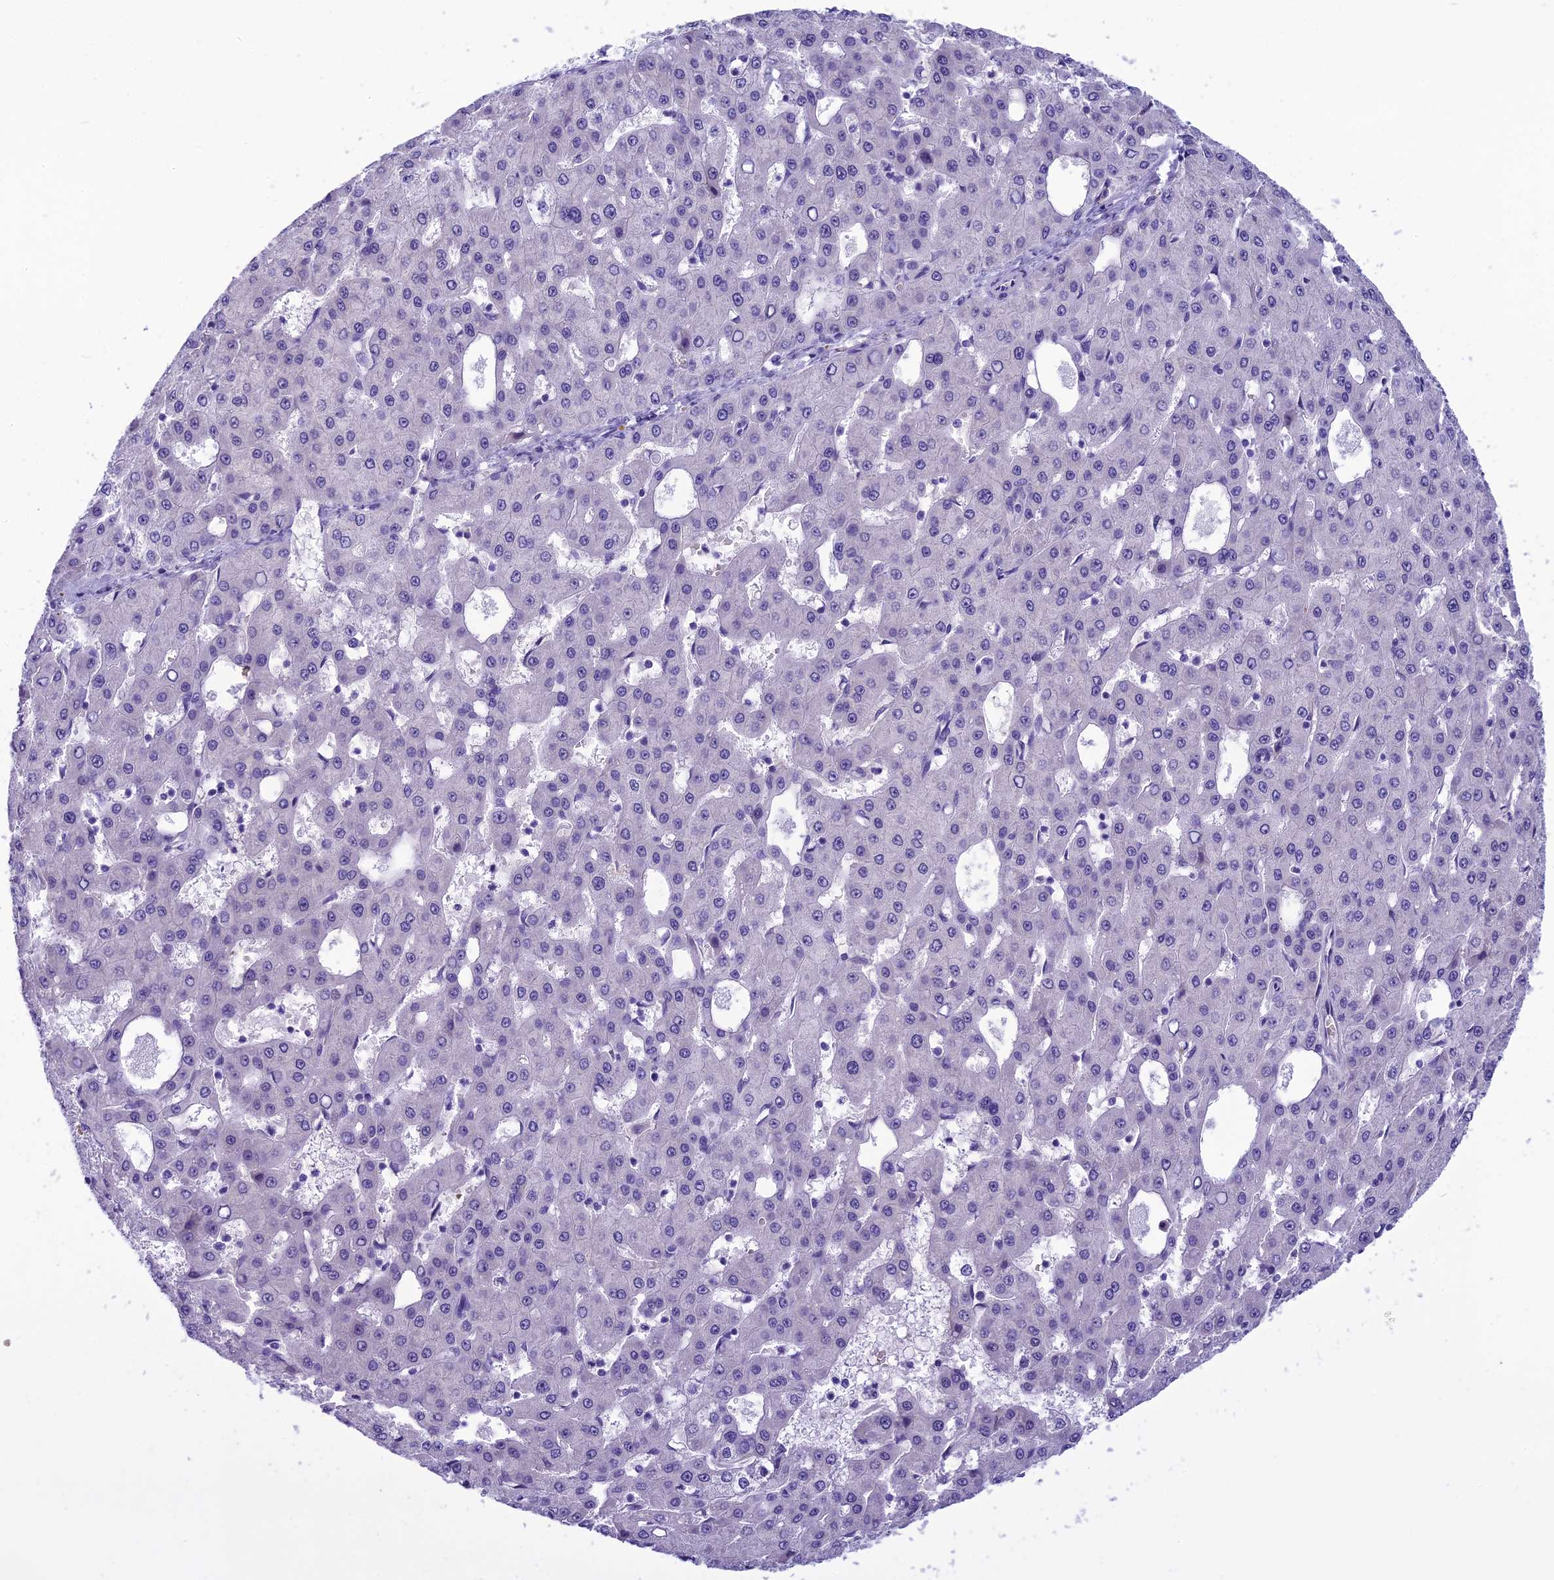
{"staining": {"intensity": "negative", "quantity": "none", "location": "none"}, "tissue": "liver cancer", "cell_type": "Tumor cells", "image_type": "cancer", "snomed": [{"axis": "morphology", "description": "Carcinoma, Hepatocellular, NOS"}, {"axis": "topography", "description": "Liver"}], "caption": "An IHC photomicrograph of liver hepatocellular carcinoma is shown. There is no staining in tumor cells of liver hepatocellular carcinoma. (Stains: DAB IHC with hematoxylin counter stain, Microscopy: brightfield microscopy at high magnification).", "gene": "KCTD14", "patient": {"sex": "male", "age": 47}}